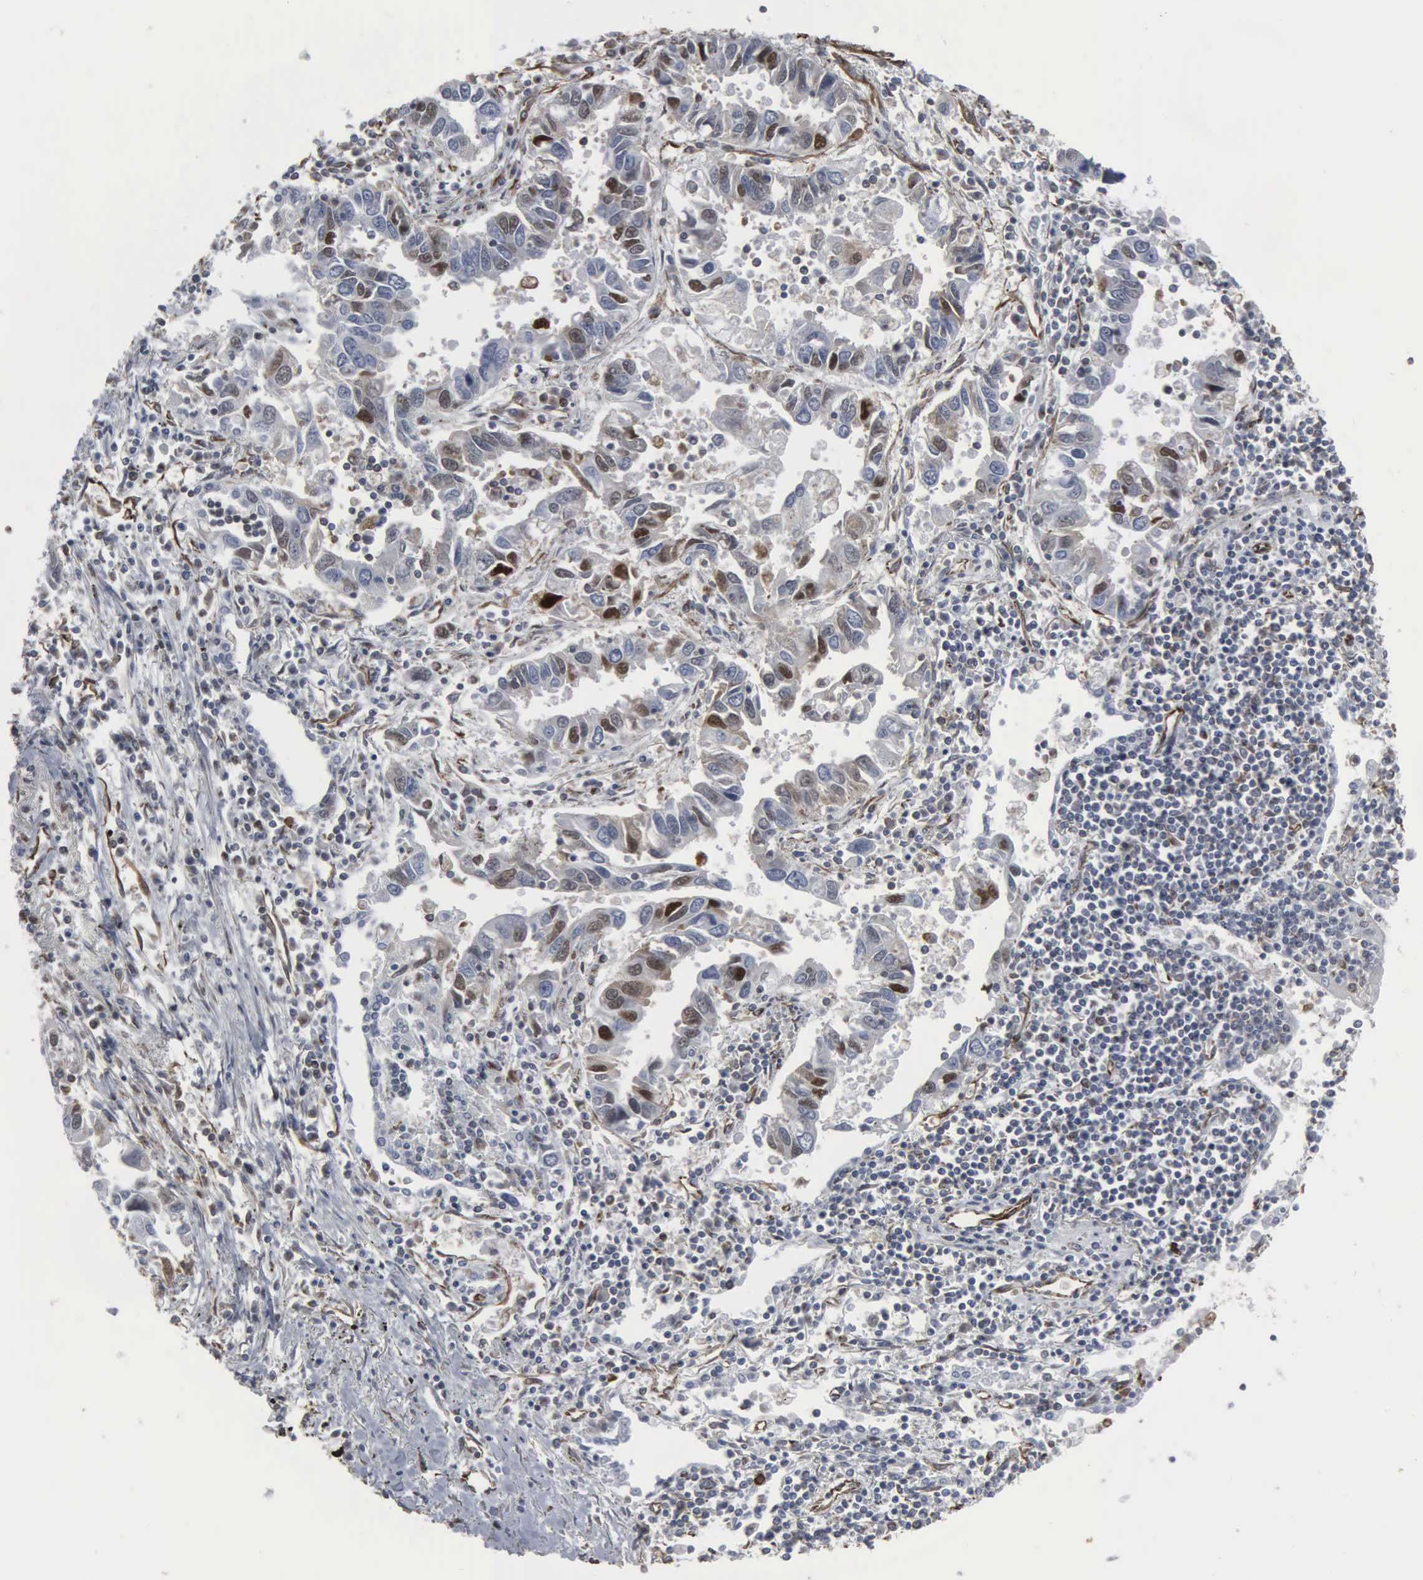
{"staining": {"intensity": "weak", "quantity": "<25%", "location": "nuclear"}, "tissue": "lung cancer", "cell_type": "Tumor cells", "image_type": "cancer", "snomed": [{"axis": "morphology", "description": "Adenocarcinoma, NOS"}, {"axis": "topography", "description": "Lung"}], "caption": "Adenocarcinoma (lung) was stained to show a protein in brown. There is no significant staining in tumor cells.", "gene": "CCNE1", "patient": {"sex": "male", "age": 48}}